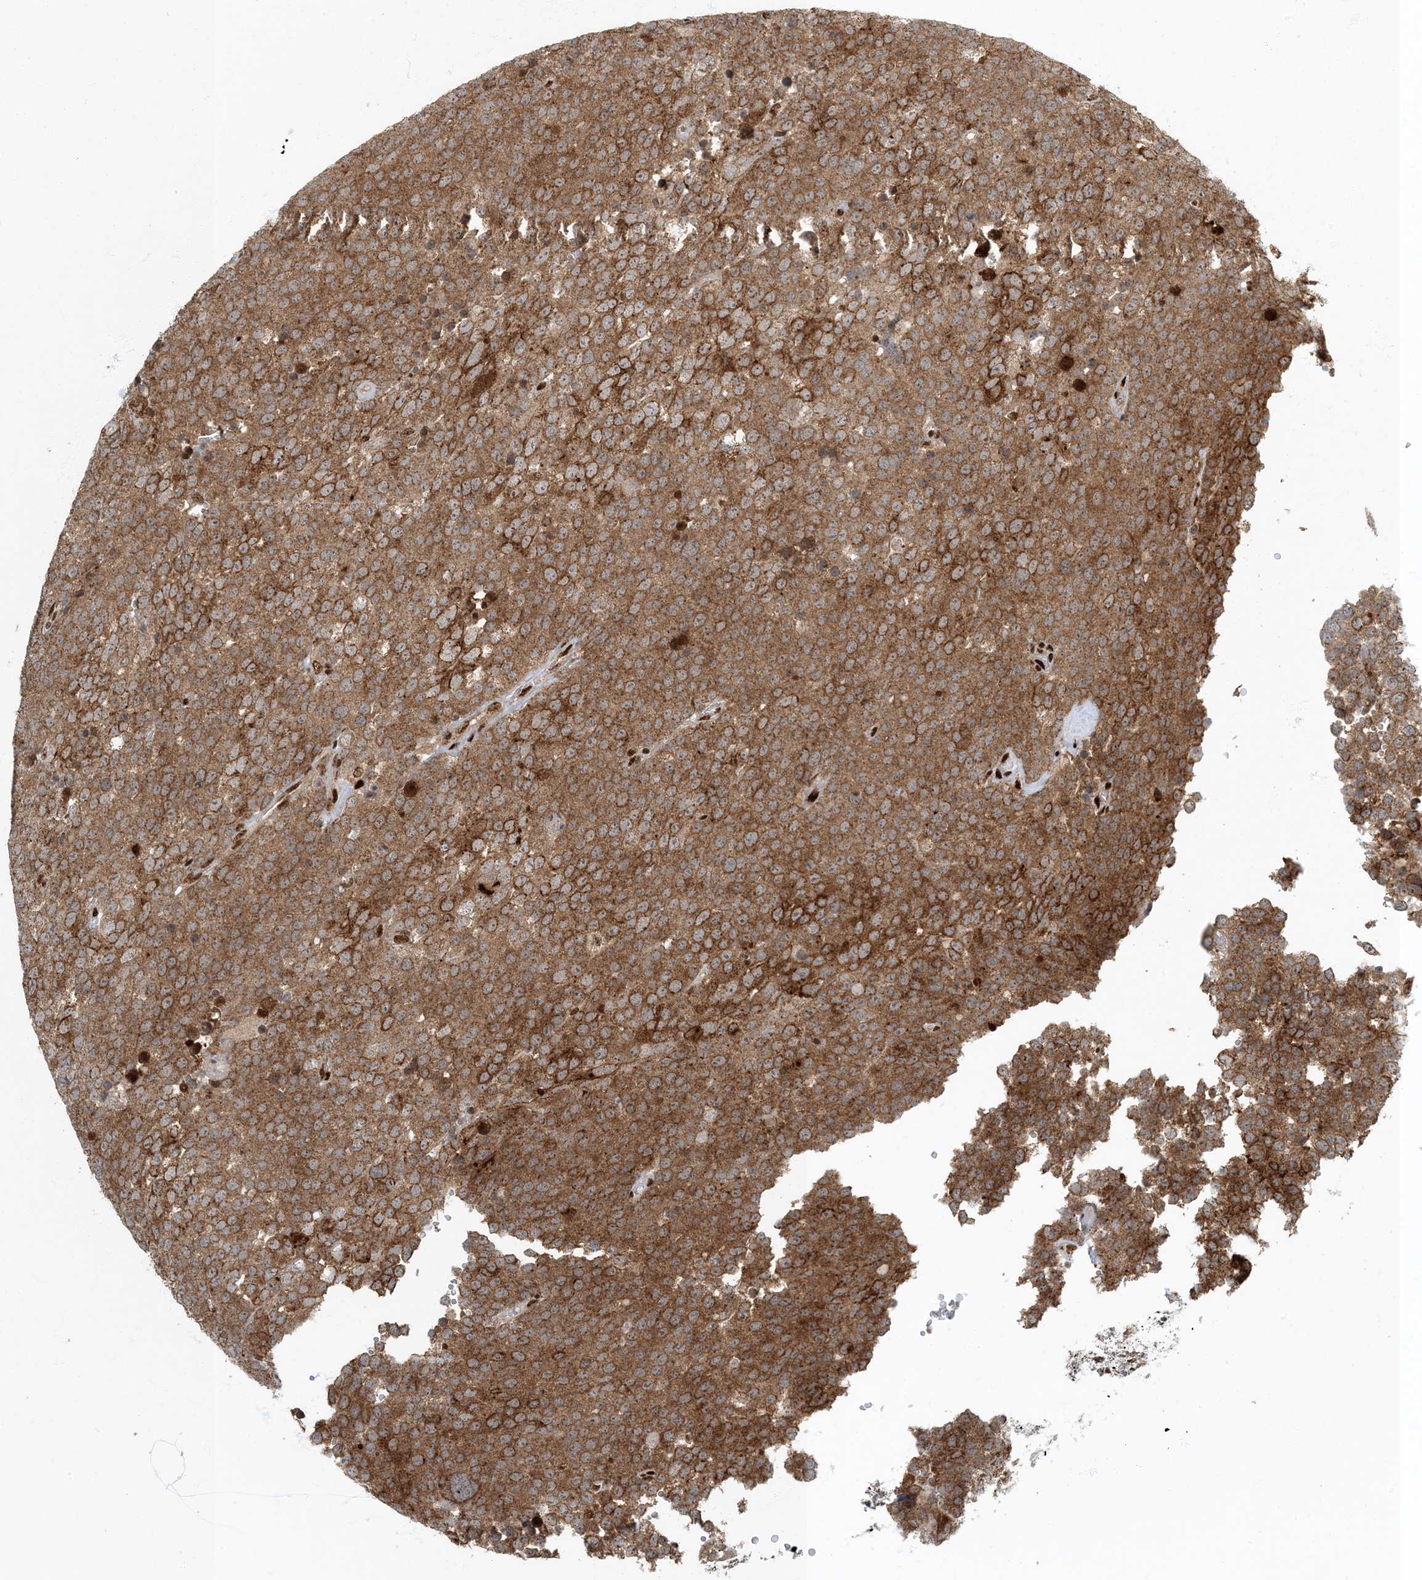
{"staining": {"intensity": "moderate", "quantity": ">75%", "location": "cytoplasmic/membranous"}, "tissue": "testis cancer", "cell_type": "Tumor cells", "image_type": "cancer", "snomed": [{"axis": "morphology", "description": "Seminoma, NOS"}, {"axis": "topography", "description": "Testis"}], "caption": "IHC of human seminoma (testis) displays medium levels of moderate cytoplasmic/membranous staining in about >75% of tumor cells. The staining is performed using DAB (3,3'-diaminobenzidine) brown chromogen to label protein expression. The nuclei are counter-stained blue using hematoxylin.", "gene": "MBD1", "patient": {"sex": "male", "age": 71}}